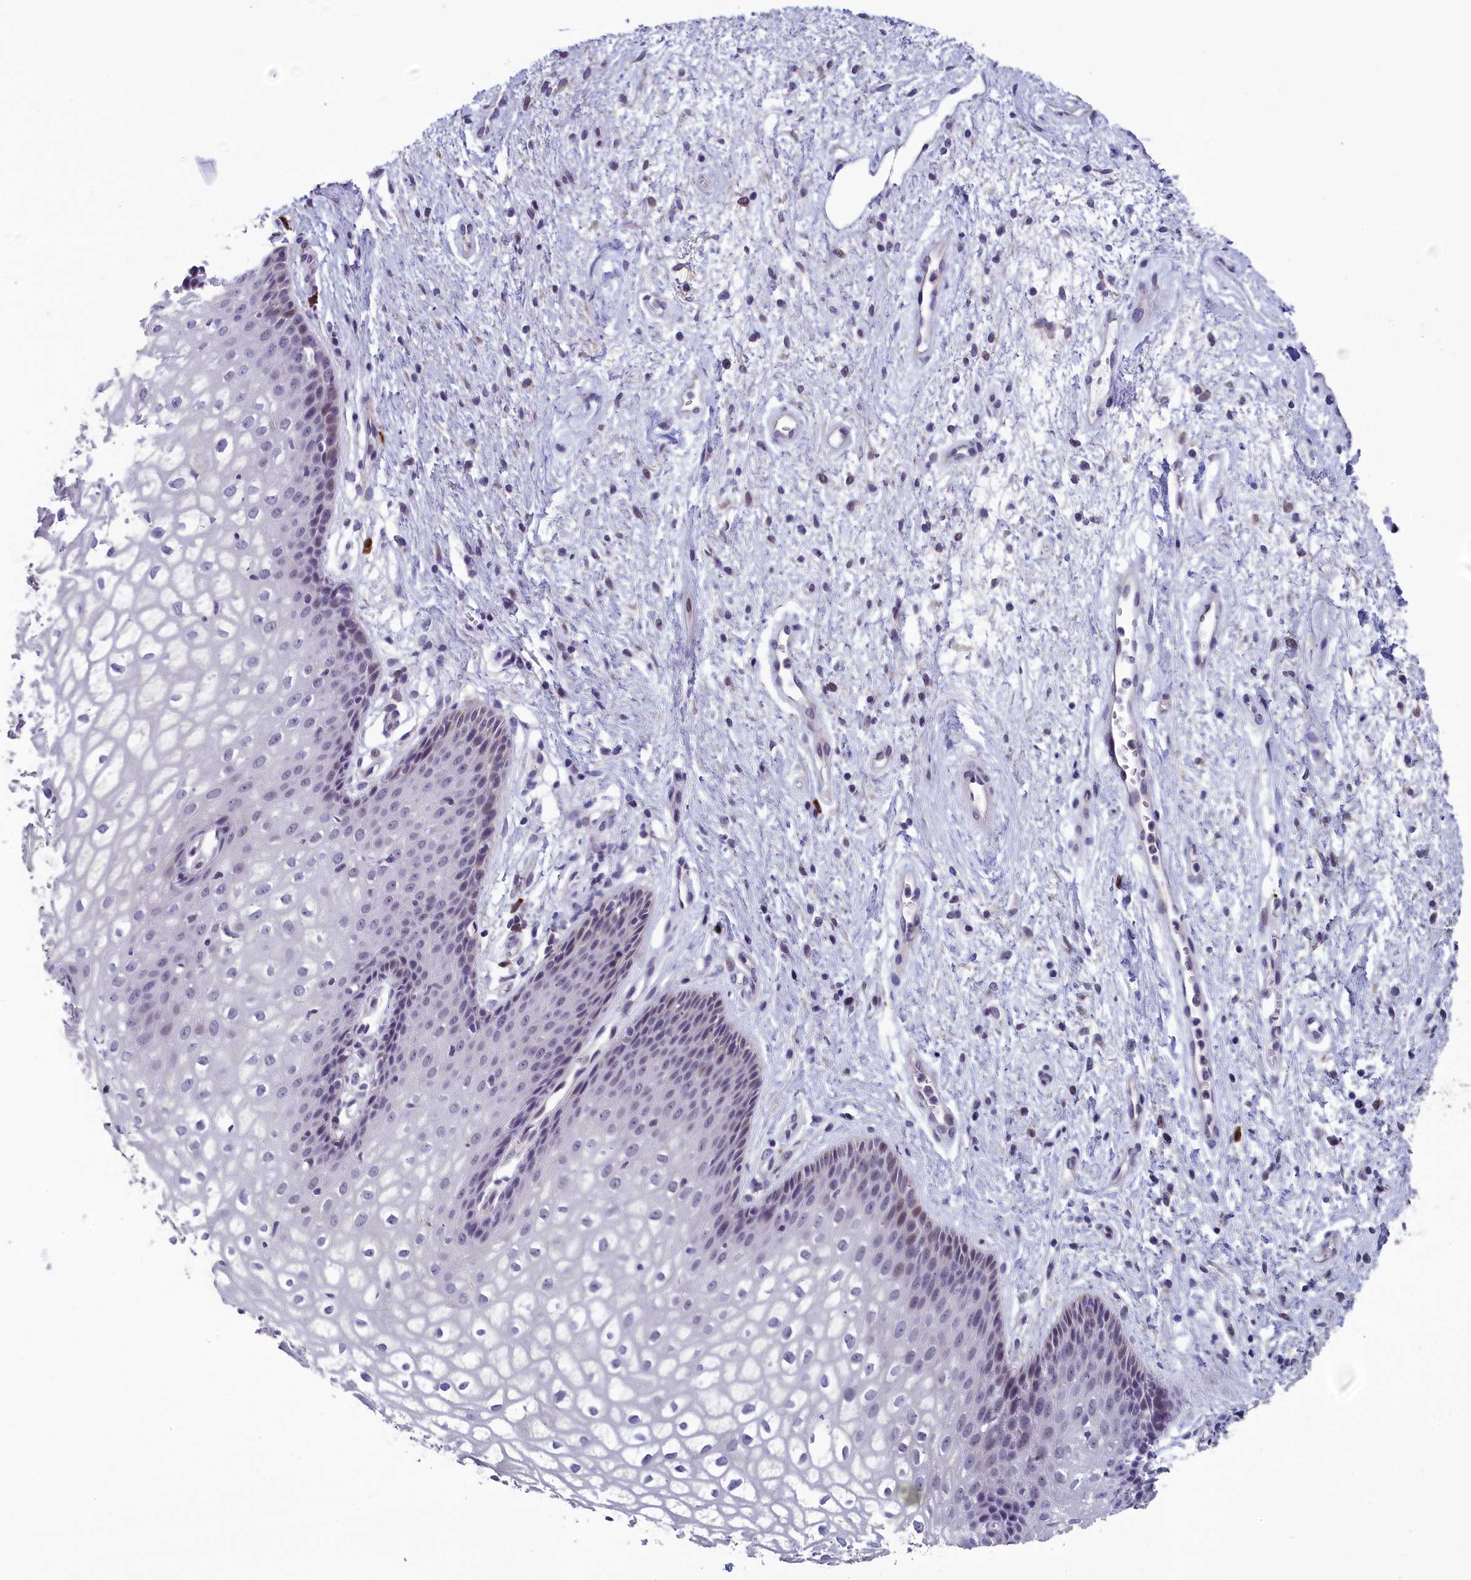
{"staining": {"intensity": "weak", "quantity": "<25%", "location": "nuclear"}, "tissue": "vagina", "cell_type": "Squamous epithelial cells", "image_type": "normal", "snomed": [{"axis": "morphology", "description": "Normal tissue, NOS"}, {"axis": "topography", "description": "Vagina"}], "caption": "A photomicrograph of vagina stained for a protein displays no brown staining in squamous epithelial cells.", "gene": "CNEP1R1", "patient": {"sex": "female", "age": 34}}